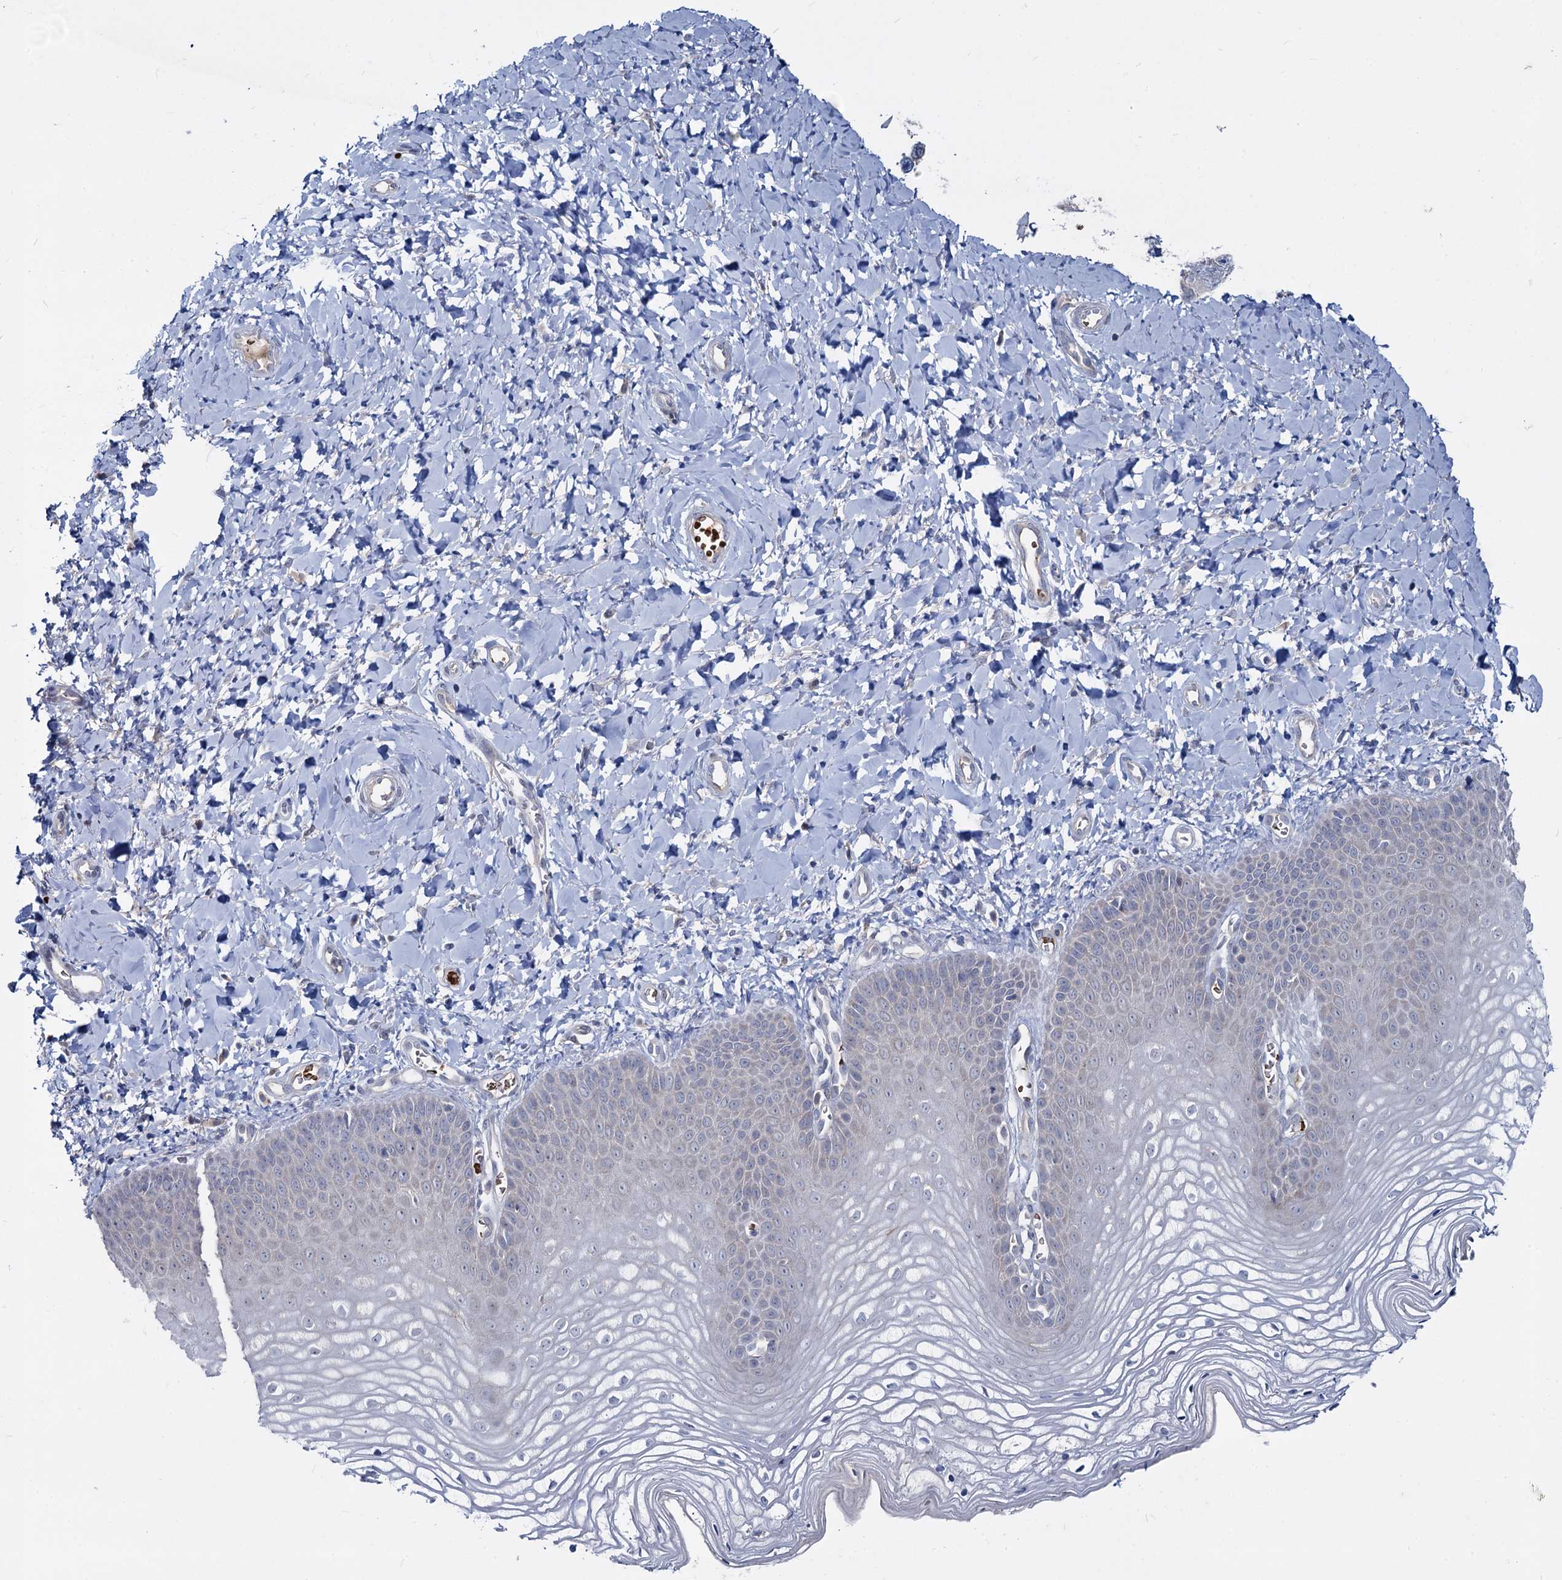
{"staining": {"intensity": "negative", "quantity": "none", "location": "none"}, "tissue": "vagina", "cell_type": "Squamous epithelial cells", "image_type": "normal", "snomed": [{"axis": "morphology", "description": "Normal tissue, NOS"}, {"axis": "topography", "description": "Vagina"}, {"axis": "topography", "description": "Cervix"}], "caption": "High power microscopy micrograph of an IHC image of unremarkable vagina, revealing no significant expression in squamous epithelial cells. (DAB (3,3'-diaminobenzidine) IHC with hematoxylin counter stain).", "gene": "RNF6", "patient": {"sex": "female", "age": 40}}